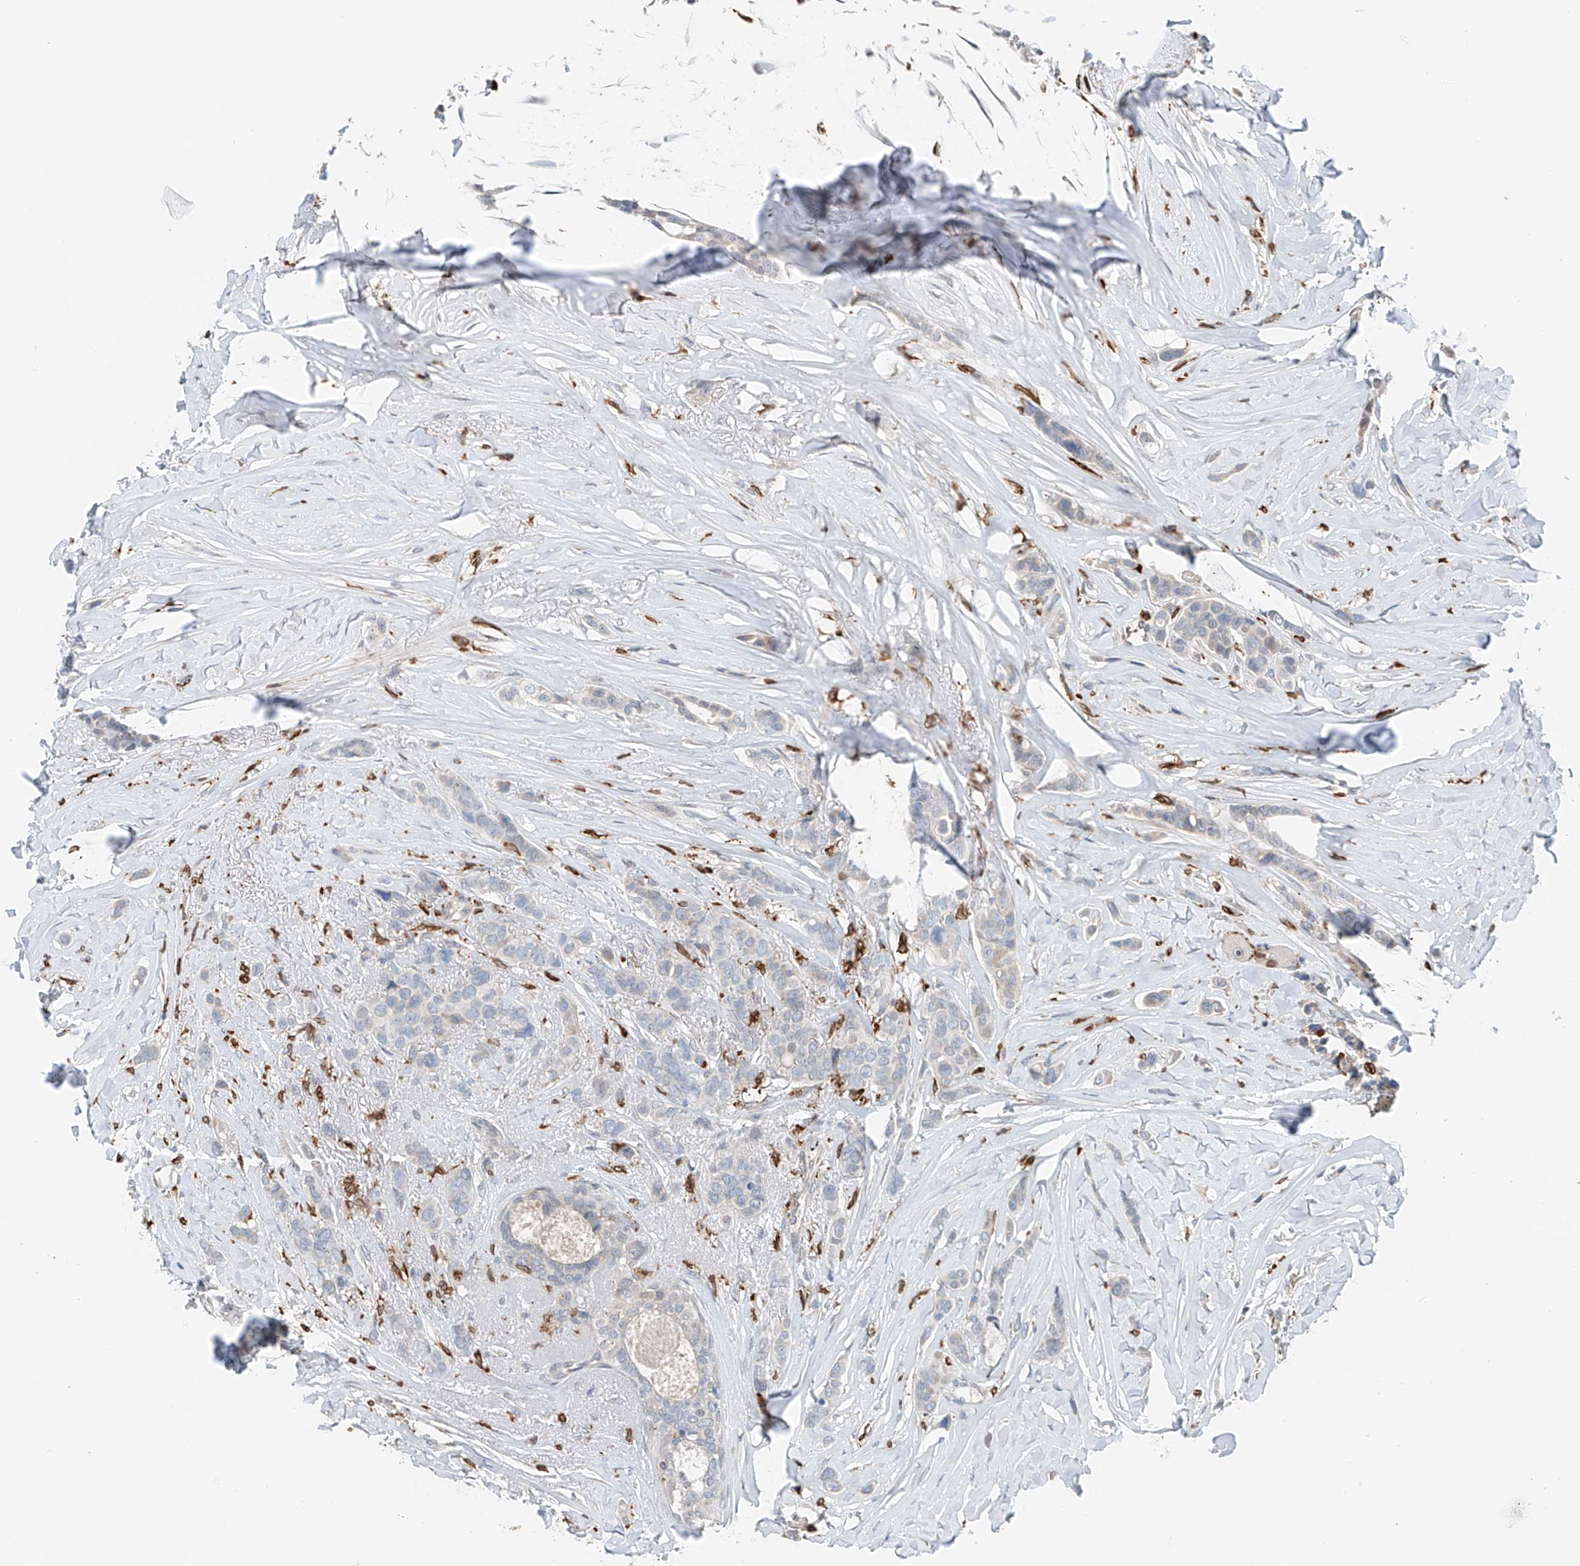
{"staining": {"intensity": "negative", "quantity": "none", "location": "none"}, "tissue": "breast cancer", "cell_type": "Tumor cells", "image_type": "cancer", "snomed": [{"axis": "morphology", "description": "Lobular carcinoma"}, {"axis": "topography", "description": "Breast"}], "caption": "An image of human breast cancer is negative for staining in tumor cells.", "gene": "TBXAS1", "patient": {"sex": "female", "age": 51}}